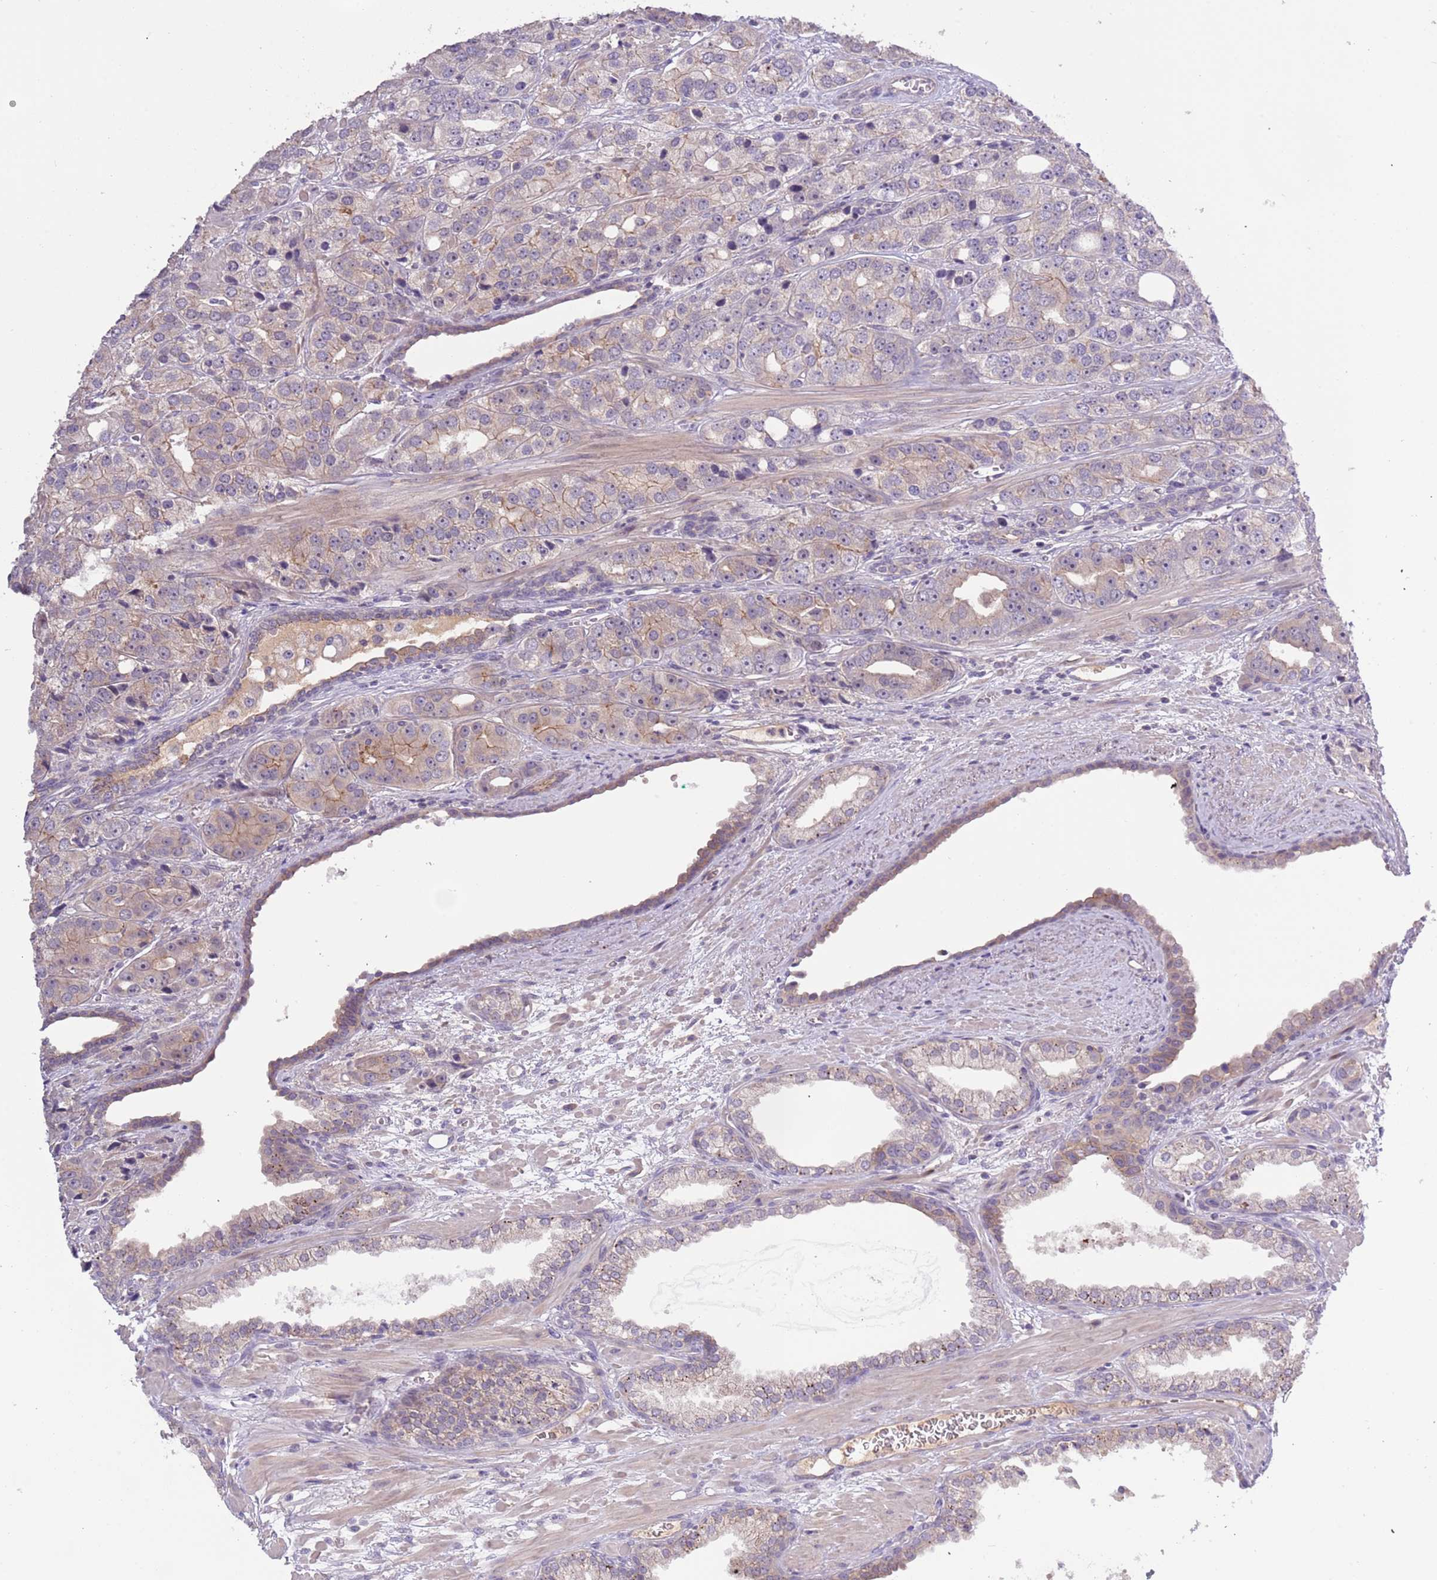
{"staining": {"intensity": "weak", "quantity": "<25%", "location": "cytoplasmic/membranous"}, "tissue": "prostate cancer", "cell_type": "Tumor cells", "image_type": "cancer", "snomed": [{"axis": "morphology", "description": "Adenocarcinoma, High grade"}, {"axis": "topography", "description": "Prostate"}], "caption": "Immunohistochemical staining of human prostate adenocarcinoma (high-grade) displays no significant positivity in tumor cells. (DAB (3,3'-diaminobenzidine) IHC, high magnification).", "gene": "SHROOM3", "patient": {"sex": "male", "age": 71}}